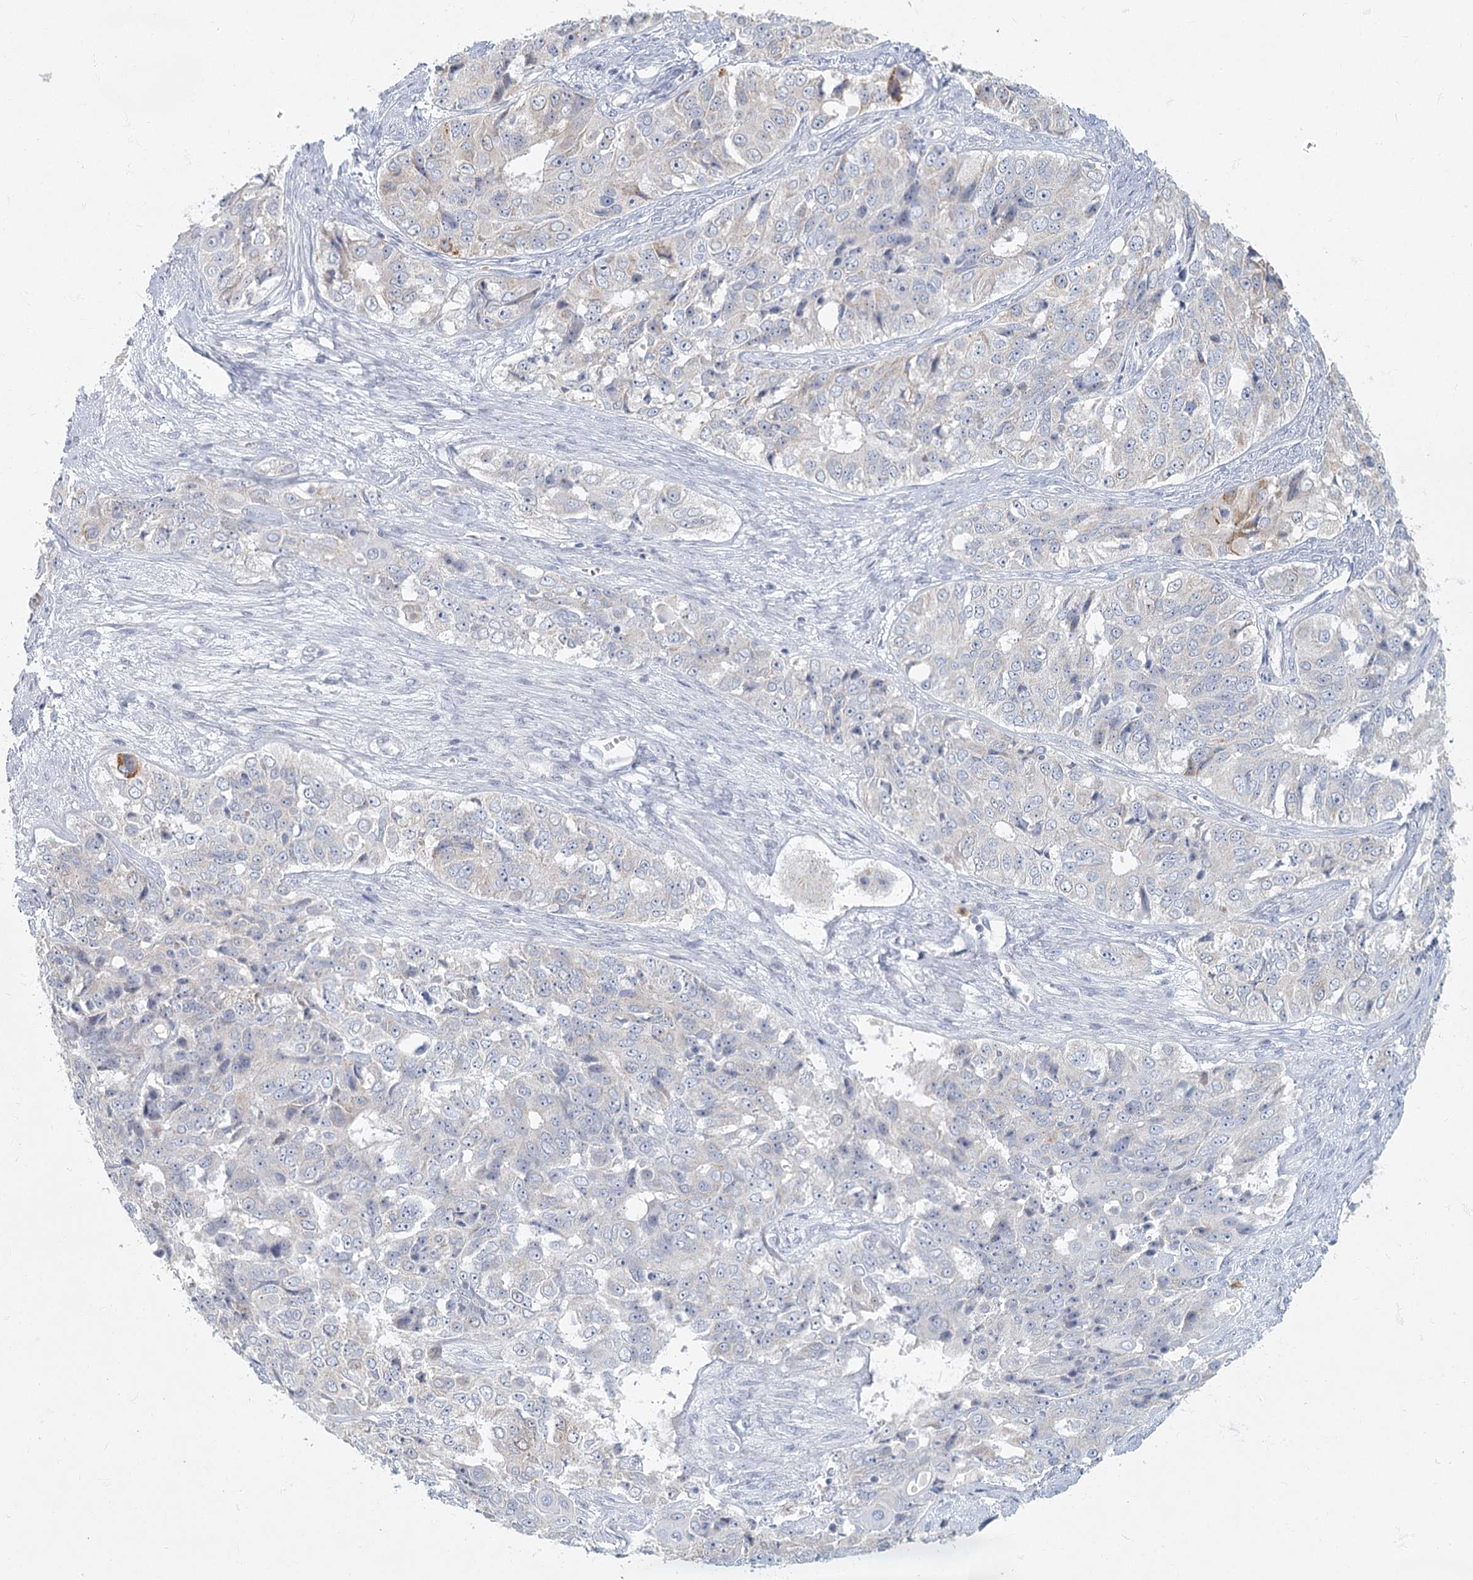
{"staining": {"intensity": "moderate", "quantity": "<25%", "location": "cytoplasmic/membranous"}, "tissue": "ovarian cancer", "cell_type": "Tumor cells", "image_type": "cancer", "snomed": [{"axis": "morphology", "description": "Carcinoma, endometroid"}, {"axis": "topography", "description": "Ovary"}], "caption": "The micrograph shows immunohistochemical staining of endometroid carcinoma (ovarian). There is moderate cytoplasmic/membranous positivity is appreciated in about <25% of tumor cells.", "gene": "FAM110C", "patient": {"sex": "female", "age": 51}}